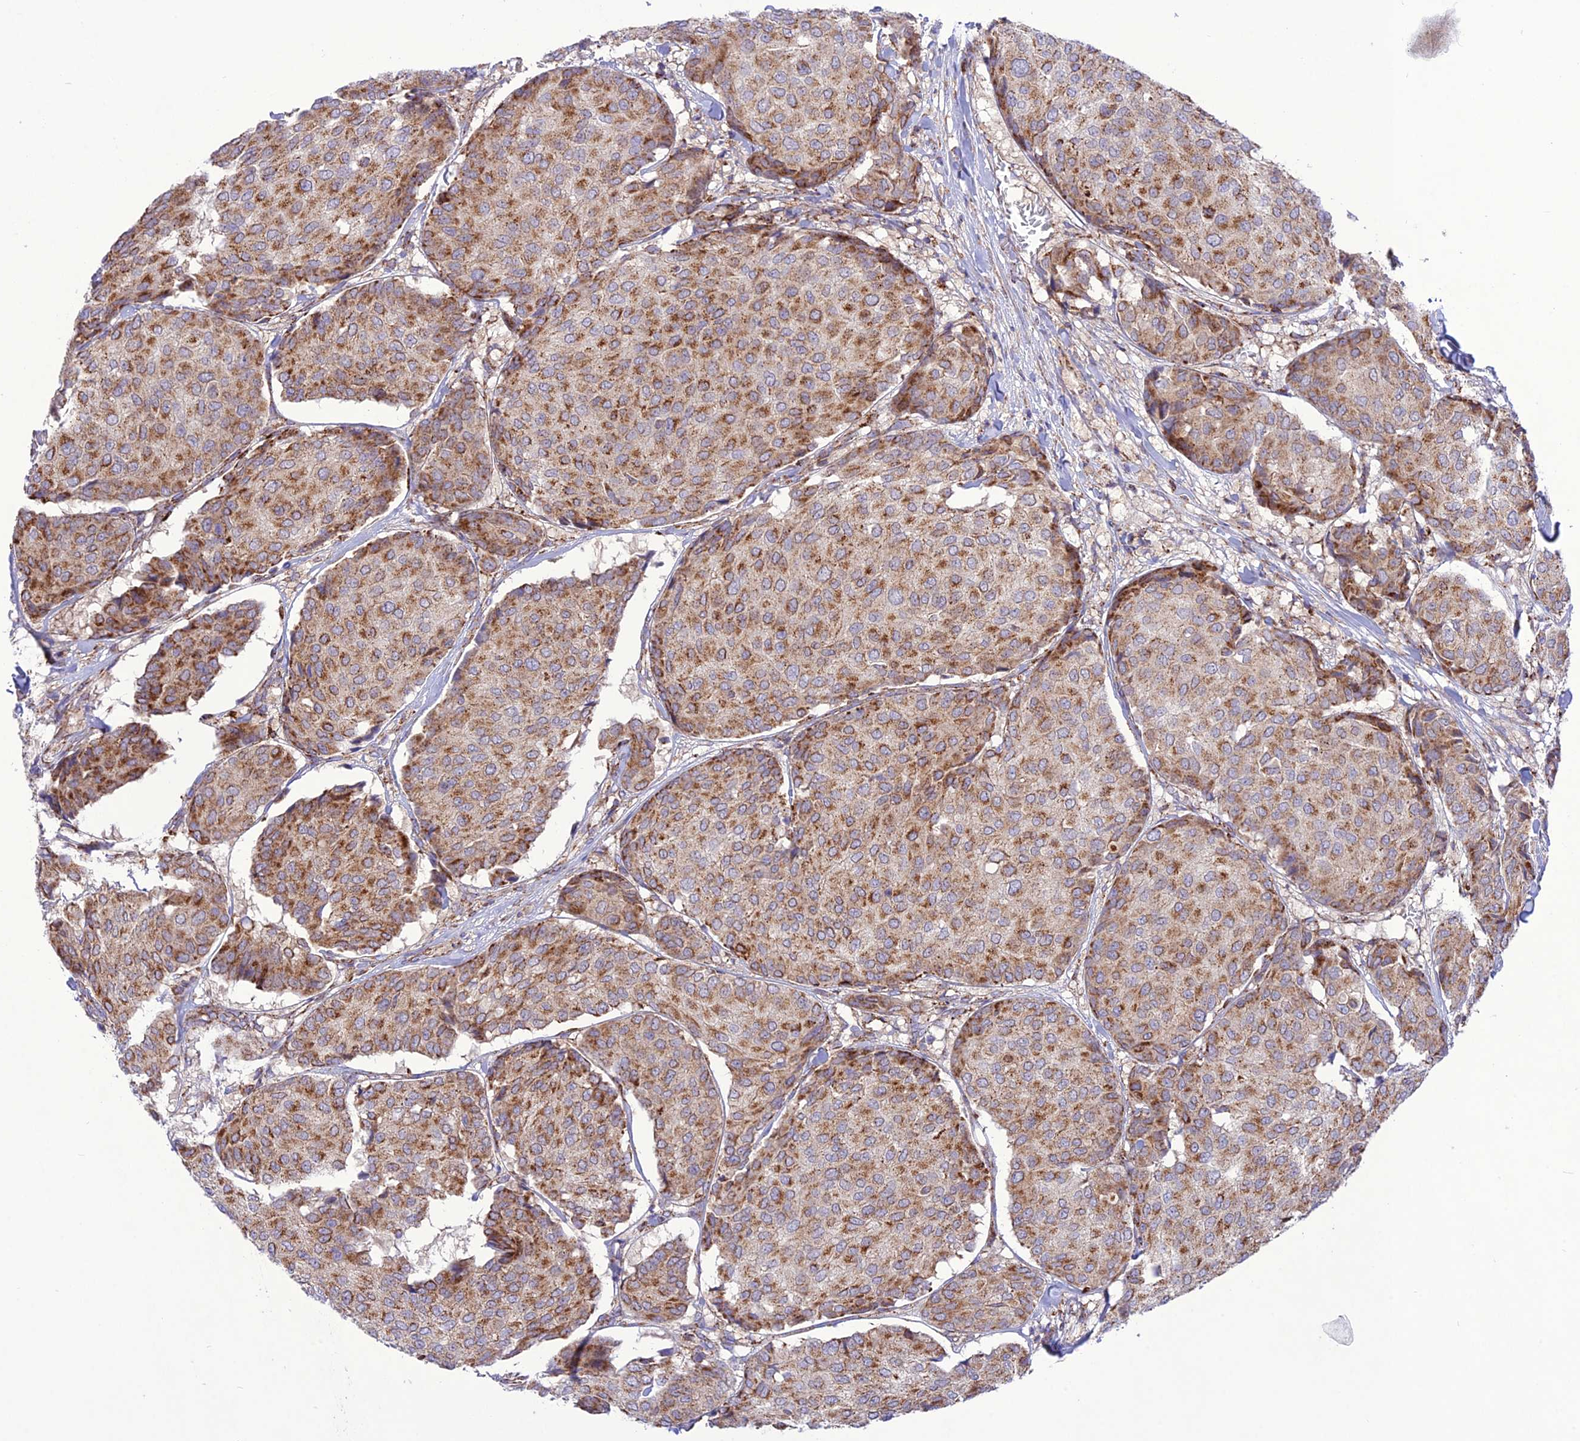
{"staining": {"intensity": "moderate", "quantity": ">75%", "location": "cytoplasmic/membranous"}, "tissue": "breast cancer", "cell_type": "Tumor cells", "image_type": "cancer", "snomed": [{"axis": "morphology", "description": "Duct carcinoma"}, {"axis": "topography", "description": "Breast"}], "caption": "High-magnification brightfield microscopy of intraductal carcinoma (breast) stained with DAB (brown) and counterstained with hematoxylin (blue). tumor cells exhibit moderate cytoplasmic/membranous positivity is identified in about>75% of cells.", "gene": "UAP1L1", "patient": {"sex": "female", "age": 75}}